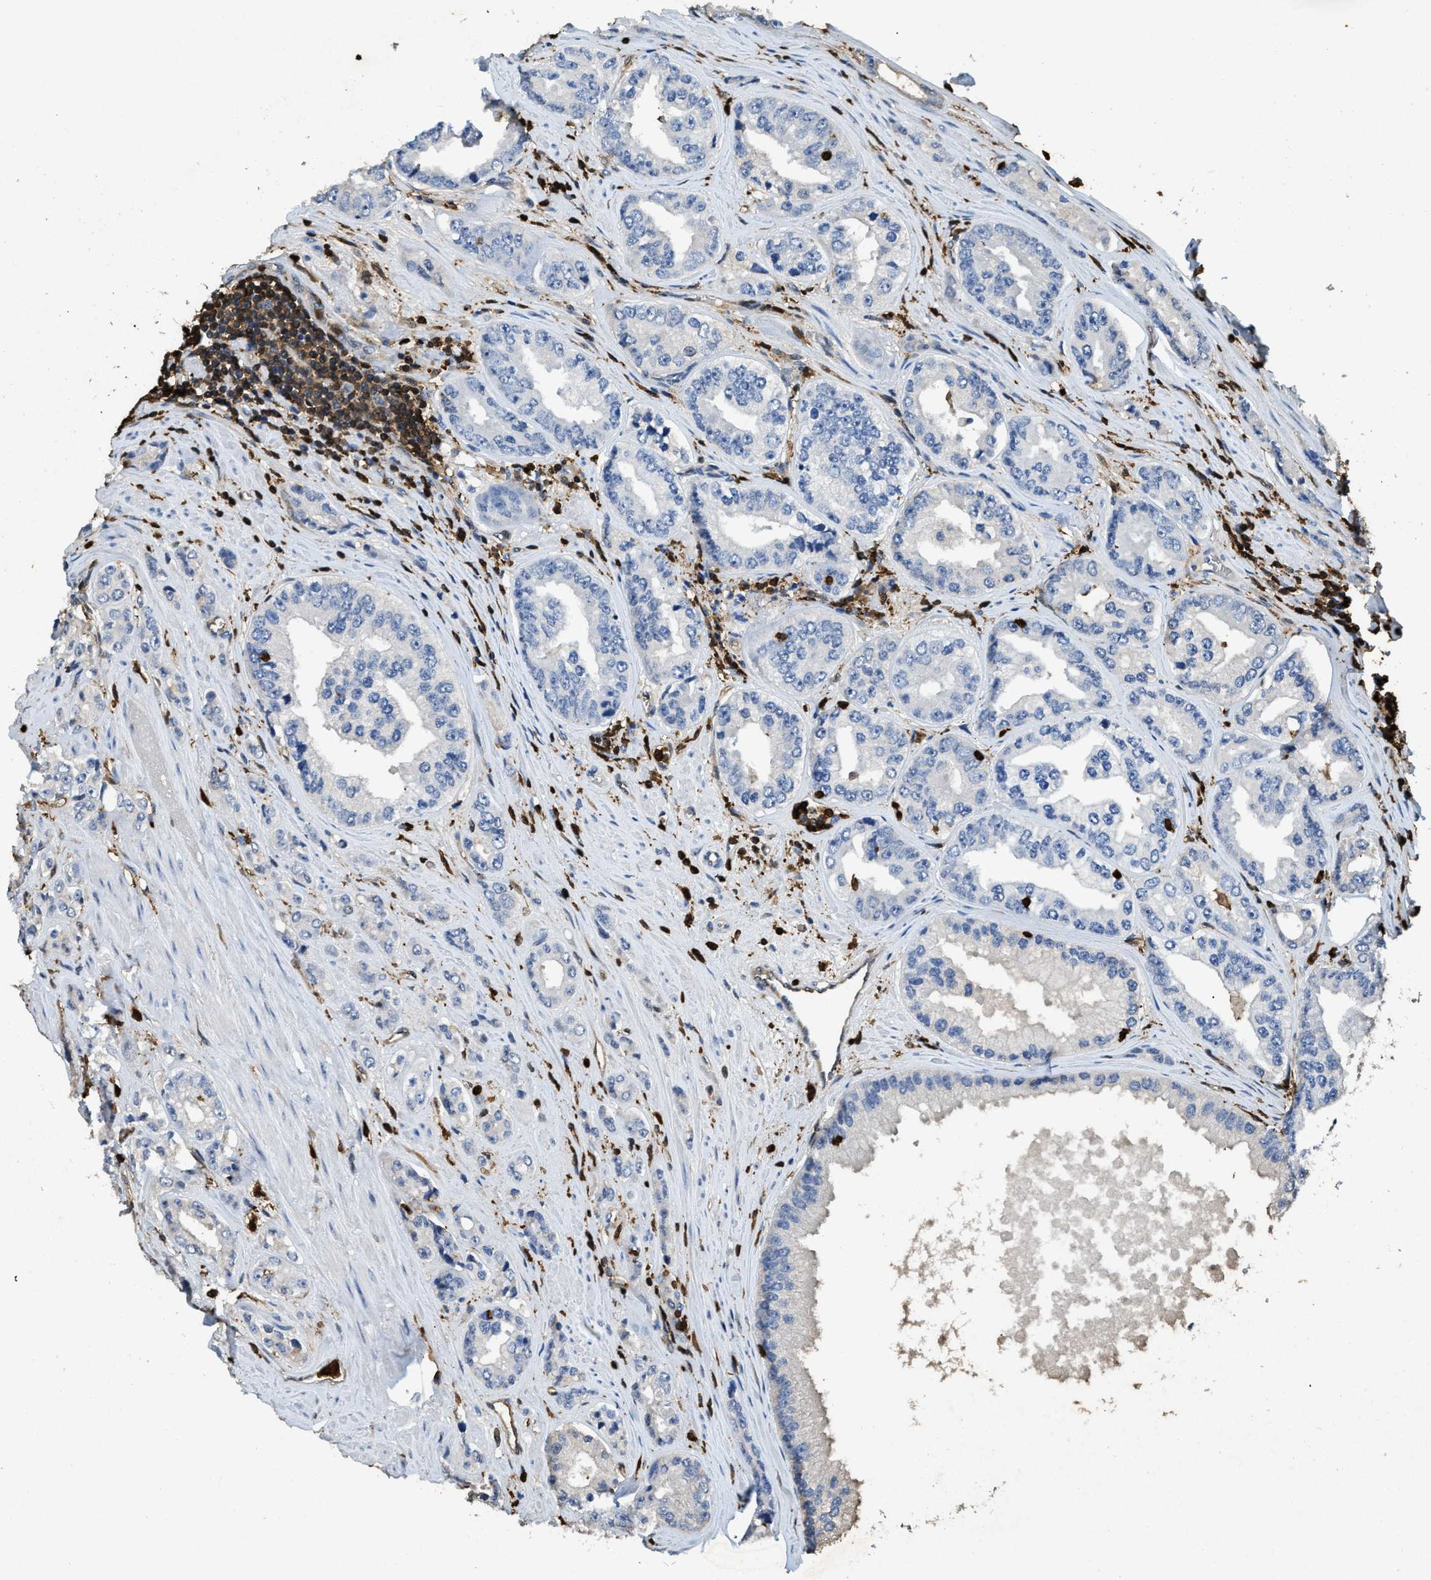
{"staining": {"intensity": "negative", "quantity": "none", "location": "none"}, "tissue": "prostate cancer", "cell_type": "Tumor cells", "image_type": "cancer", "snomed": [{"axis": "morphology", "description": "Adenocarcinoma, High grade"}, {"axis": "topography", "description": "Prostate"}], "caption": "High magnification brightfield microscopy of prostate high-grade adenocarcinoma stained with DAB (brown) and counterstained with hematoxylin (blue): tumor cells show no significant expression. Nuclei are stained in blue.", "gene": "ARHGDIB", "patient": {"sex": "male", "age": 61}}